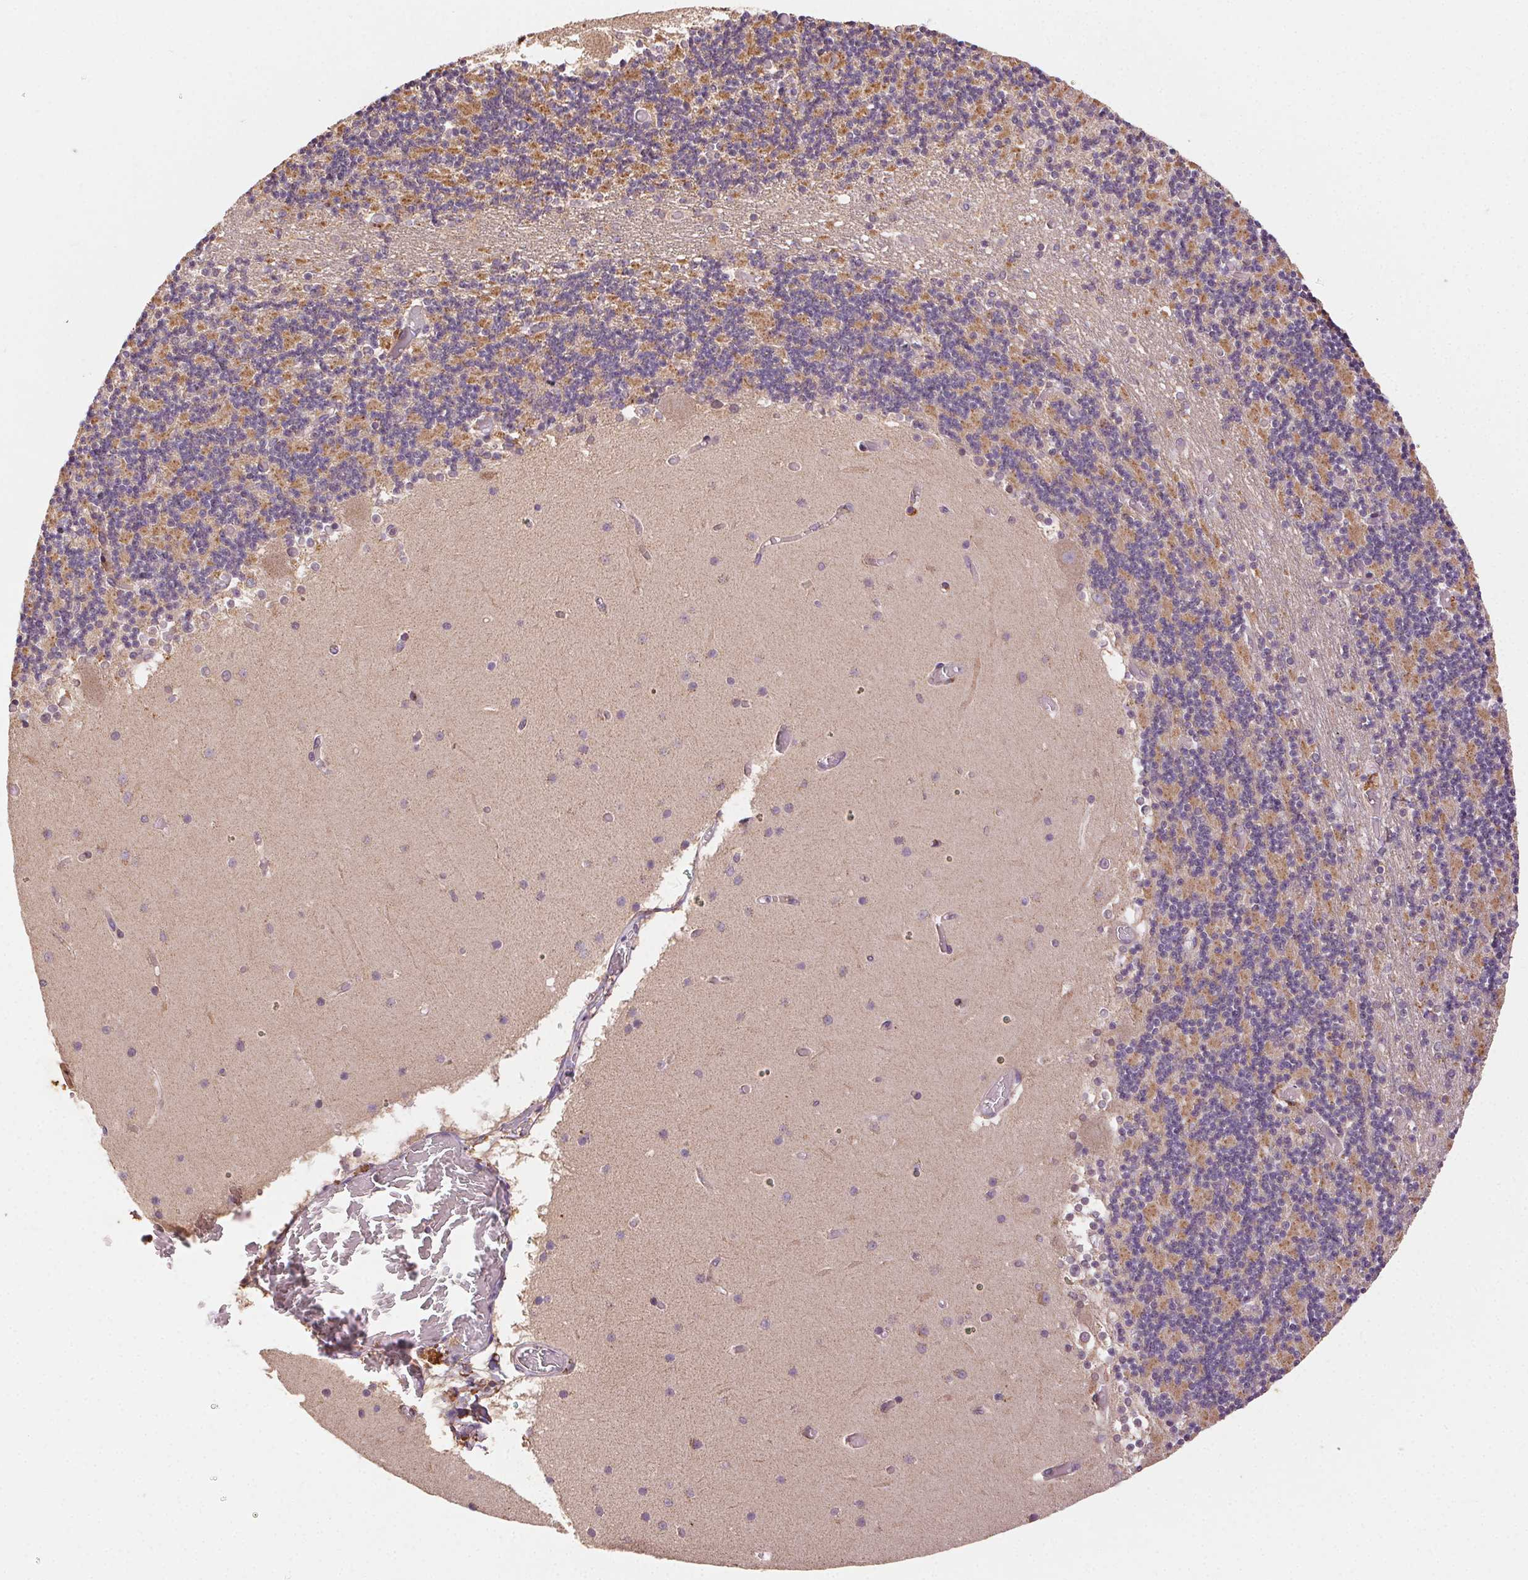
{"staining": {"intensity": "moderate", "quantity": "25%-75%", "location": "cytoplasmic/membranous"}, "tissue": "cerebellum", "cell_type": "Cells in granular layer", "image_type": "normal", "snomed": [{"axis": "morphology", "description": "Normal tissue, NOS"}, {"axis": "topography", "description": "Cerebellum"}], "caption": "Immunohistochemical staining of normal cerebellum demonstrates moderate cytoplasmic/membranous protein staining in about 25%-75% of cells in granular layer.", "gene": "FNBP1L", "patient": {"sex": "female", "age": 28}}